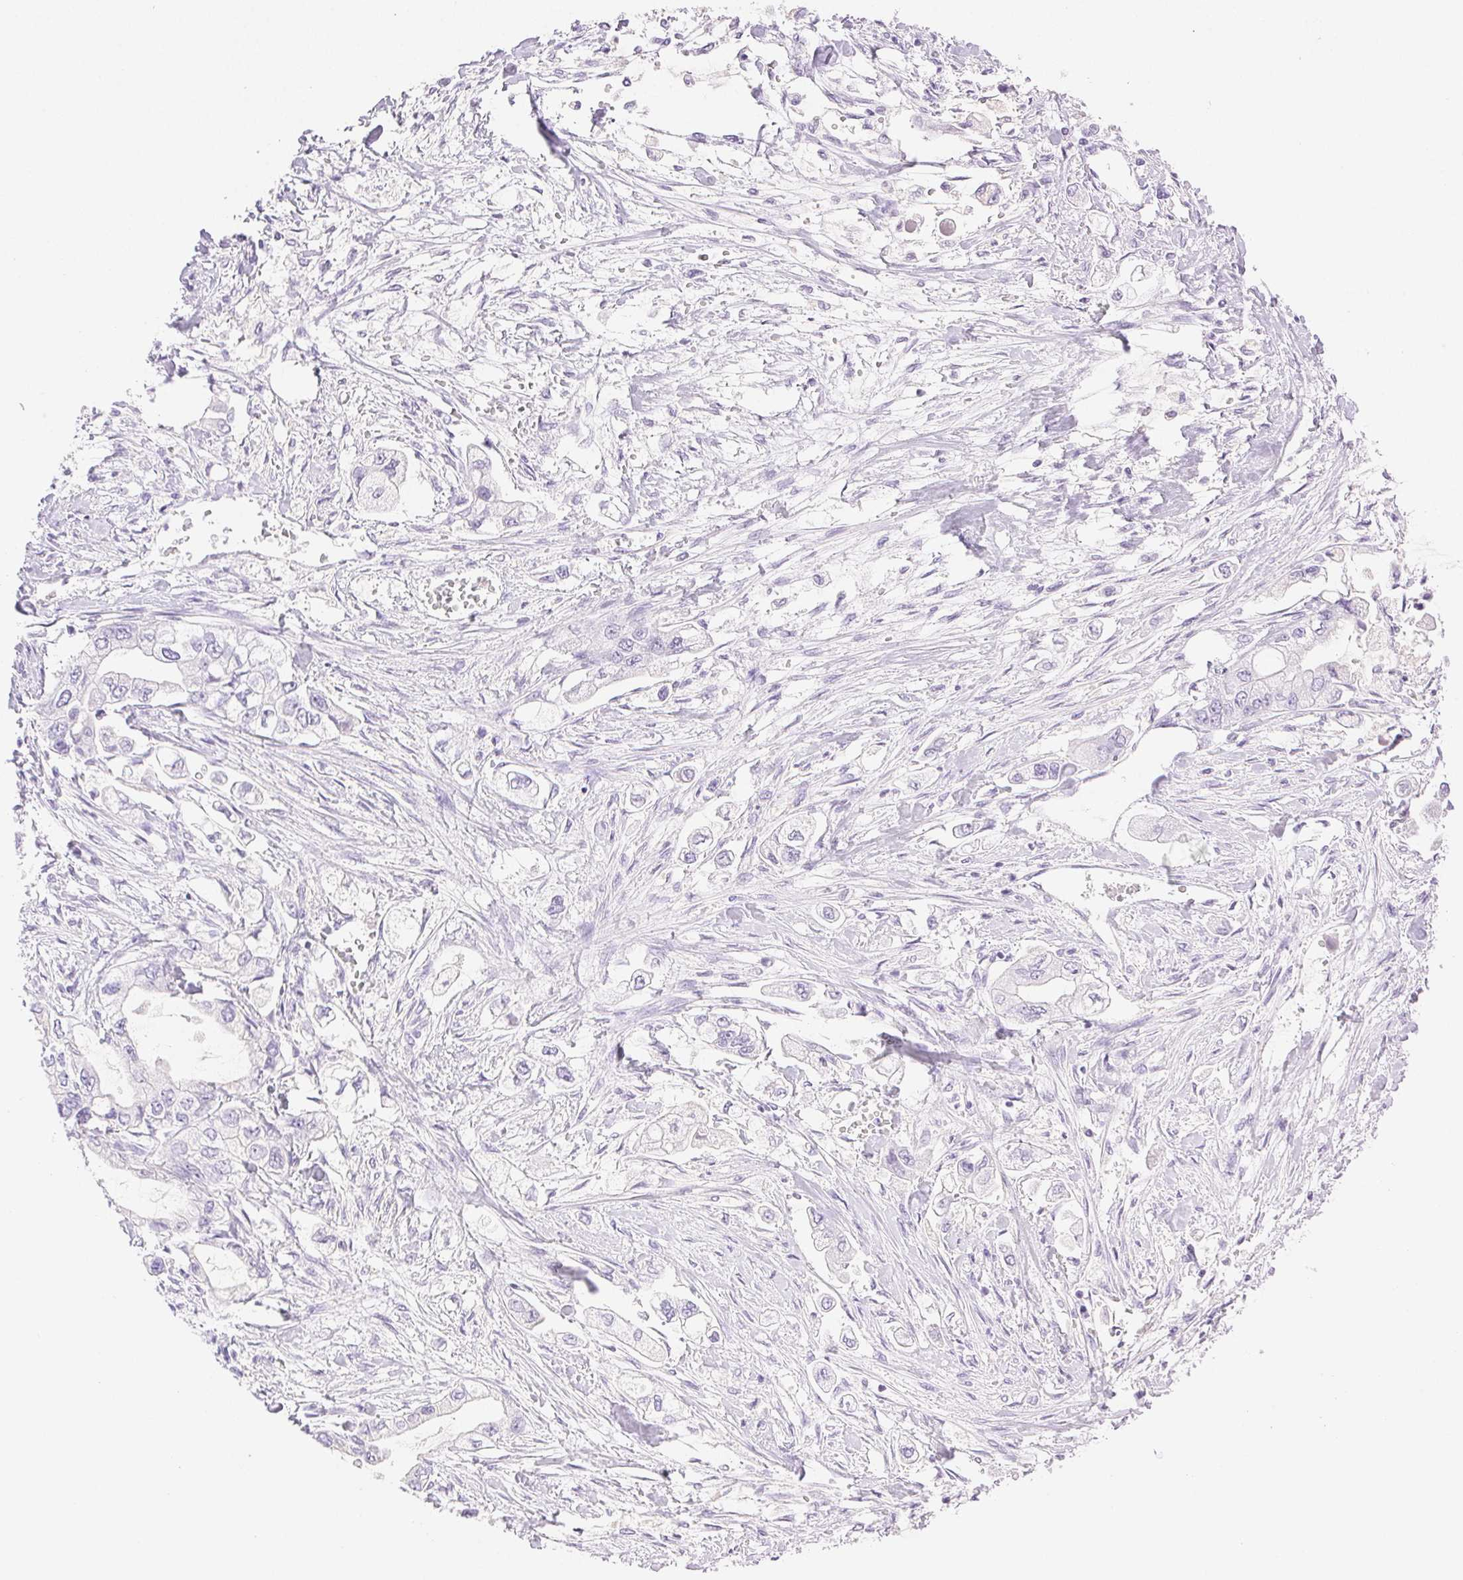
{"staining": {"intensity": "negative", "quantity": "none", "location": "none"}, "tissue": "stomach cancer", "cell_type": "Tumor cells", "image_type": "cancer", "snomed": [{"axis": "morphology", "description": "Adenocarcinoma, NOS"}, {"axis": "topography", "description": "Stomach"}], "caption": "High magnification brightfield microscopy of stomach cancer (adenocarcinoma) stained with DAB (3,3'-diaminobenzidine) (brown) and counterstained with hematoxylin (blue): tumor cells show no significant expression.", "gene": "SPACA4", "patient": {"sex": "male", "age": 62}}